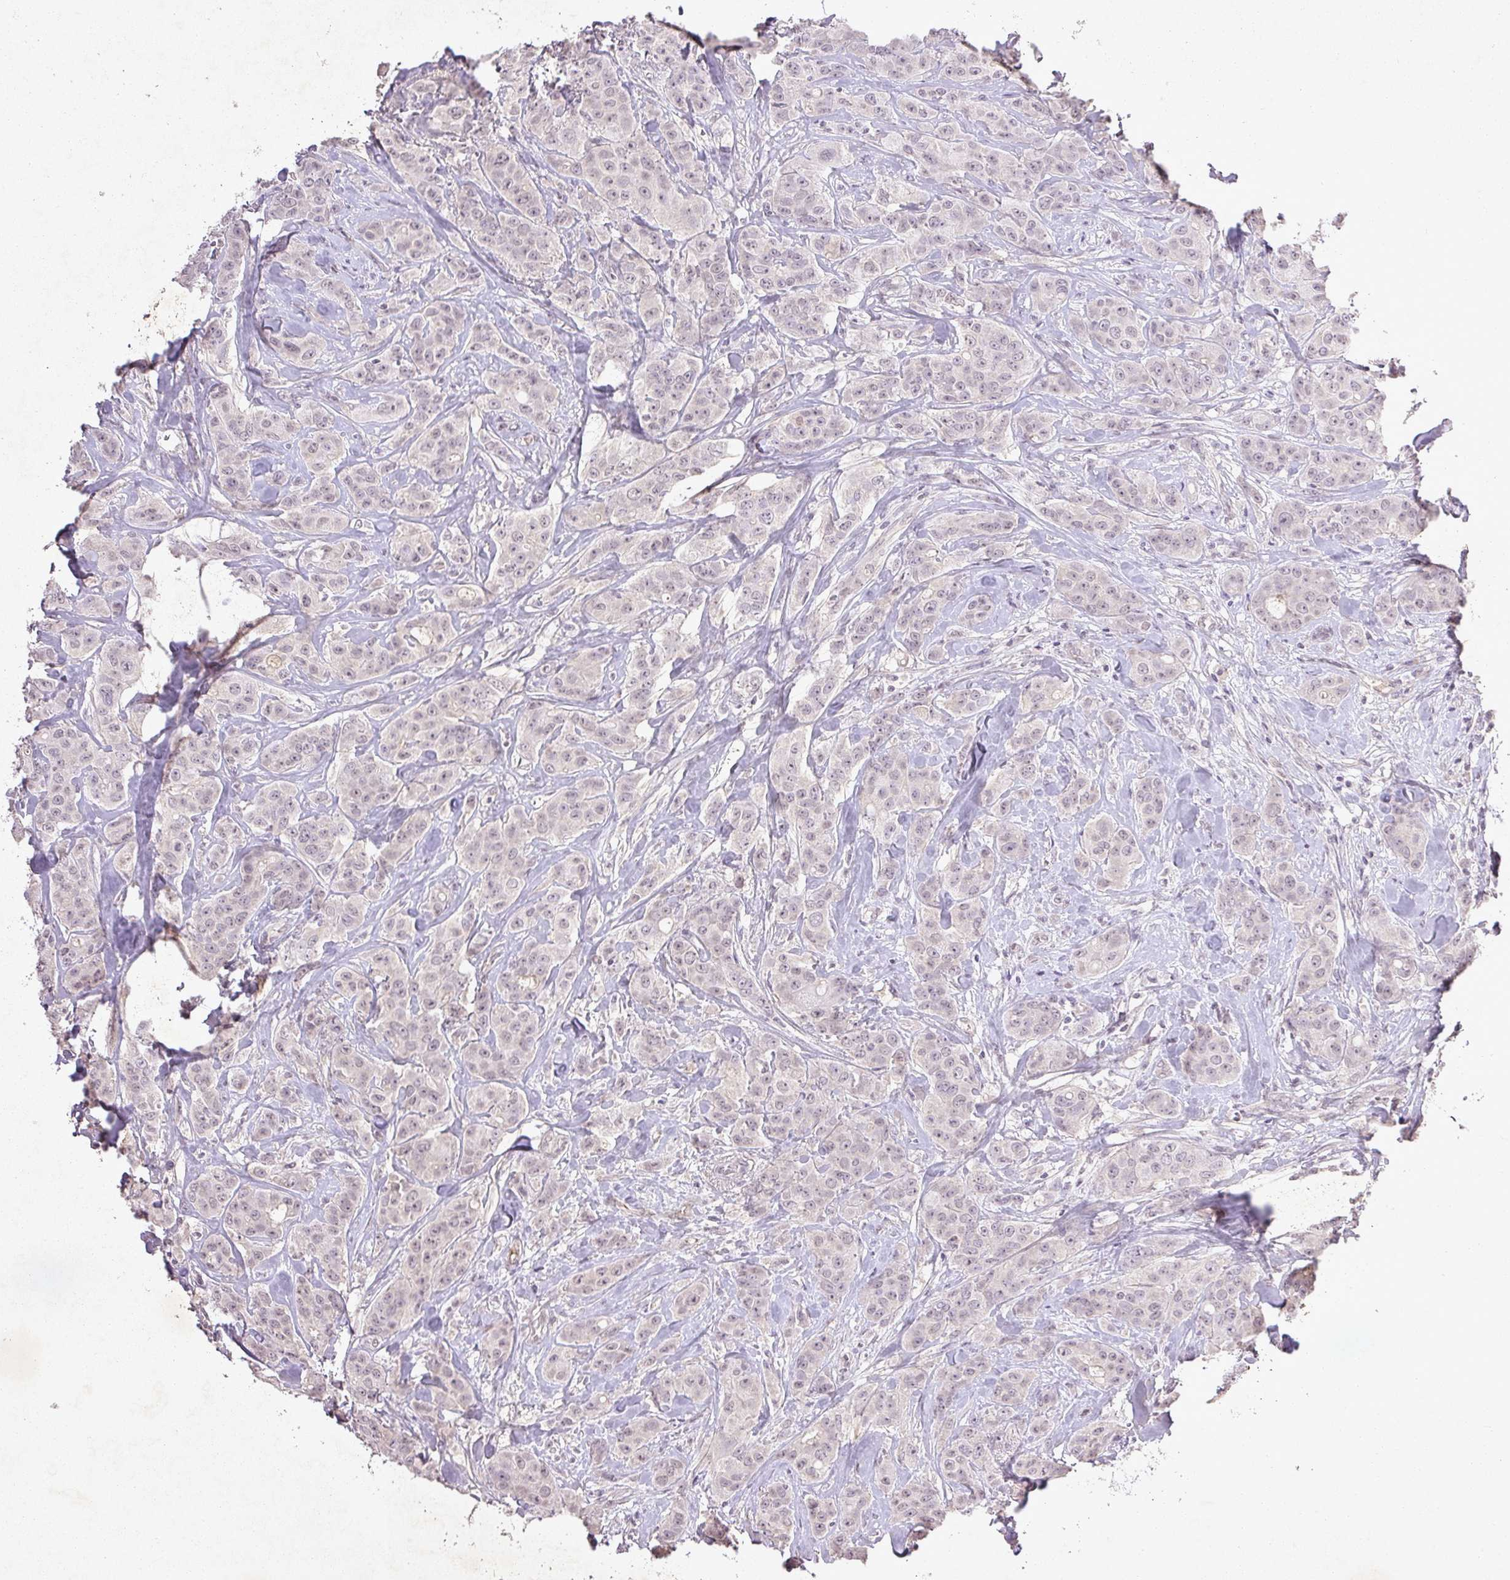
{"staining": {"intensity": "negative", "quantity": "none", "location": "none"}, "tissue": "breast cancer", "cell_type": "Tumor cells", "image_type": "cancer", "snomed": [{"axis": "morphology", "description": "Duct carcinoma"}, {"axis": "topography", "description": "Breast"}], "caption": "The histopathology image demonstrates no significant expression in tumor cells of breast intraductal carcinoma.", "gene": "FAM168B", "patient": {"sex": "female", "age": 43}}